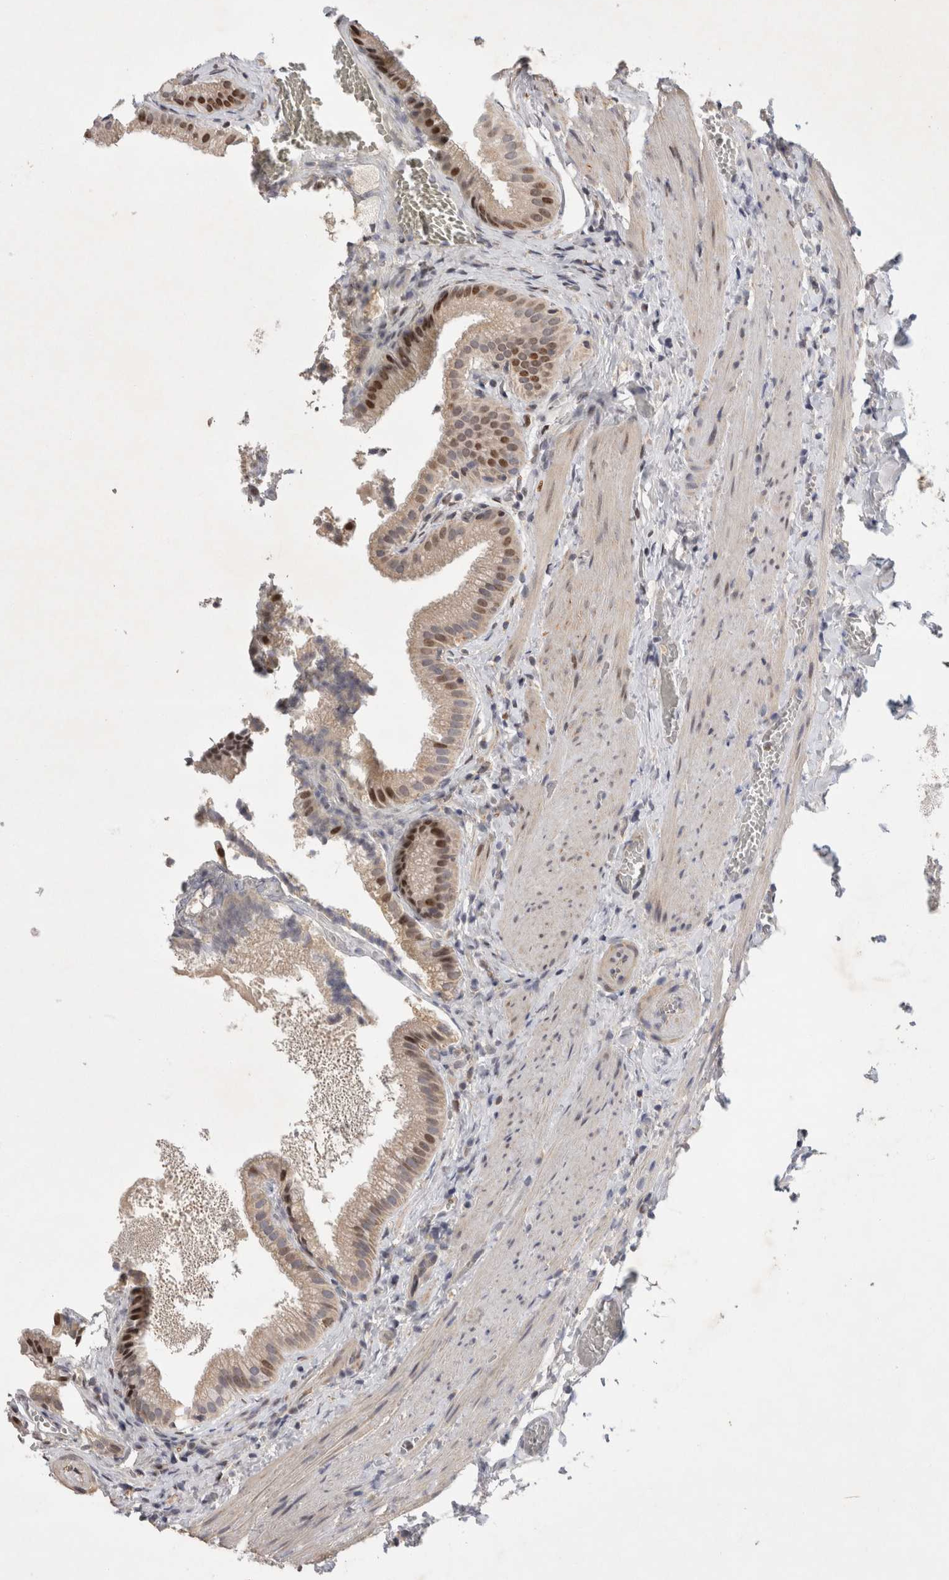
{"staining": {"intensity": "moderate", "quantity": ">75%", "location": "cytoplasmic/membranous,nuclear"}, "tissue": "gallbladder", "cell_type": "Glandular cells", "image_type": "normal", "snomed": [{"axis": "morphology", "description": "Normal tissue, NOS"}, {"axis": "topography", "description": "Gallbladder"}], "caption": "Immunohistochemistry (DAB) staining of benign human gallbladder demonstrates moderate cytoplasmic/membranous,nuclear protein positivity in about >75% of glandular cells.", "gene": "C8orf58", "patient": {"sex": "male", "age": 38}}